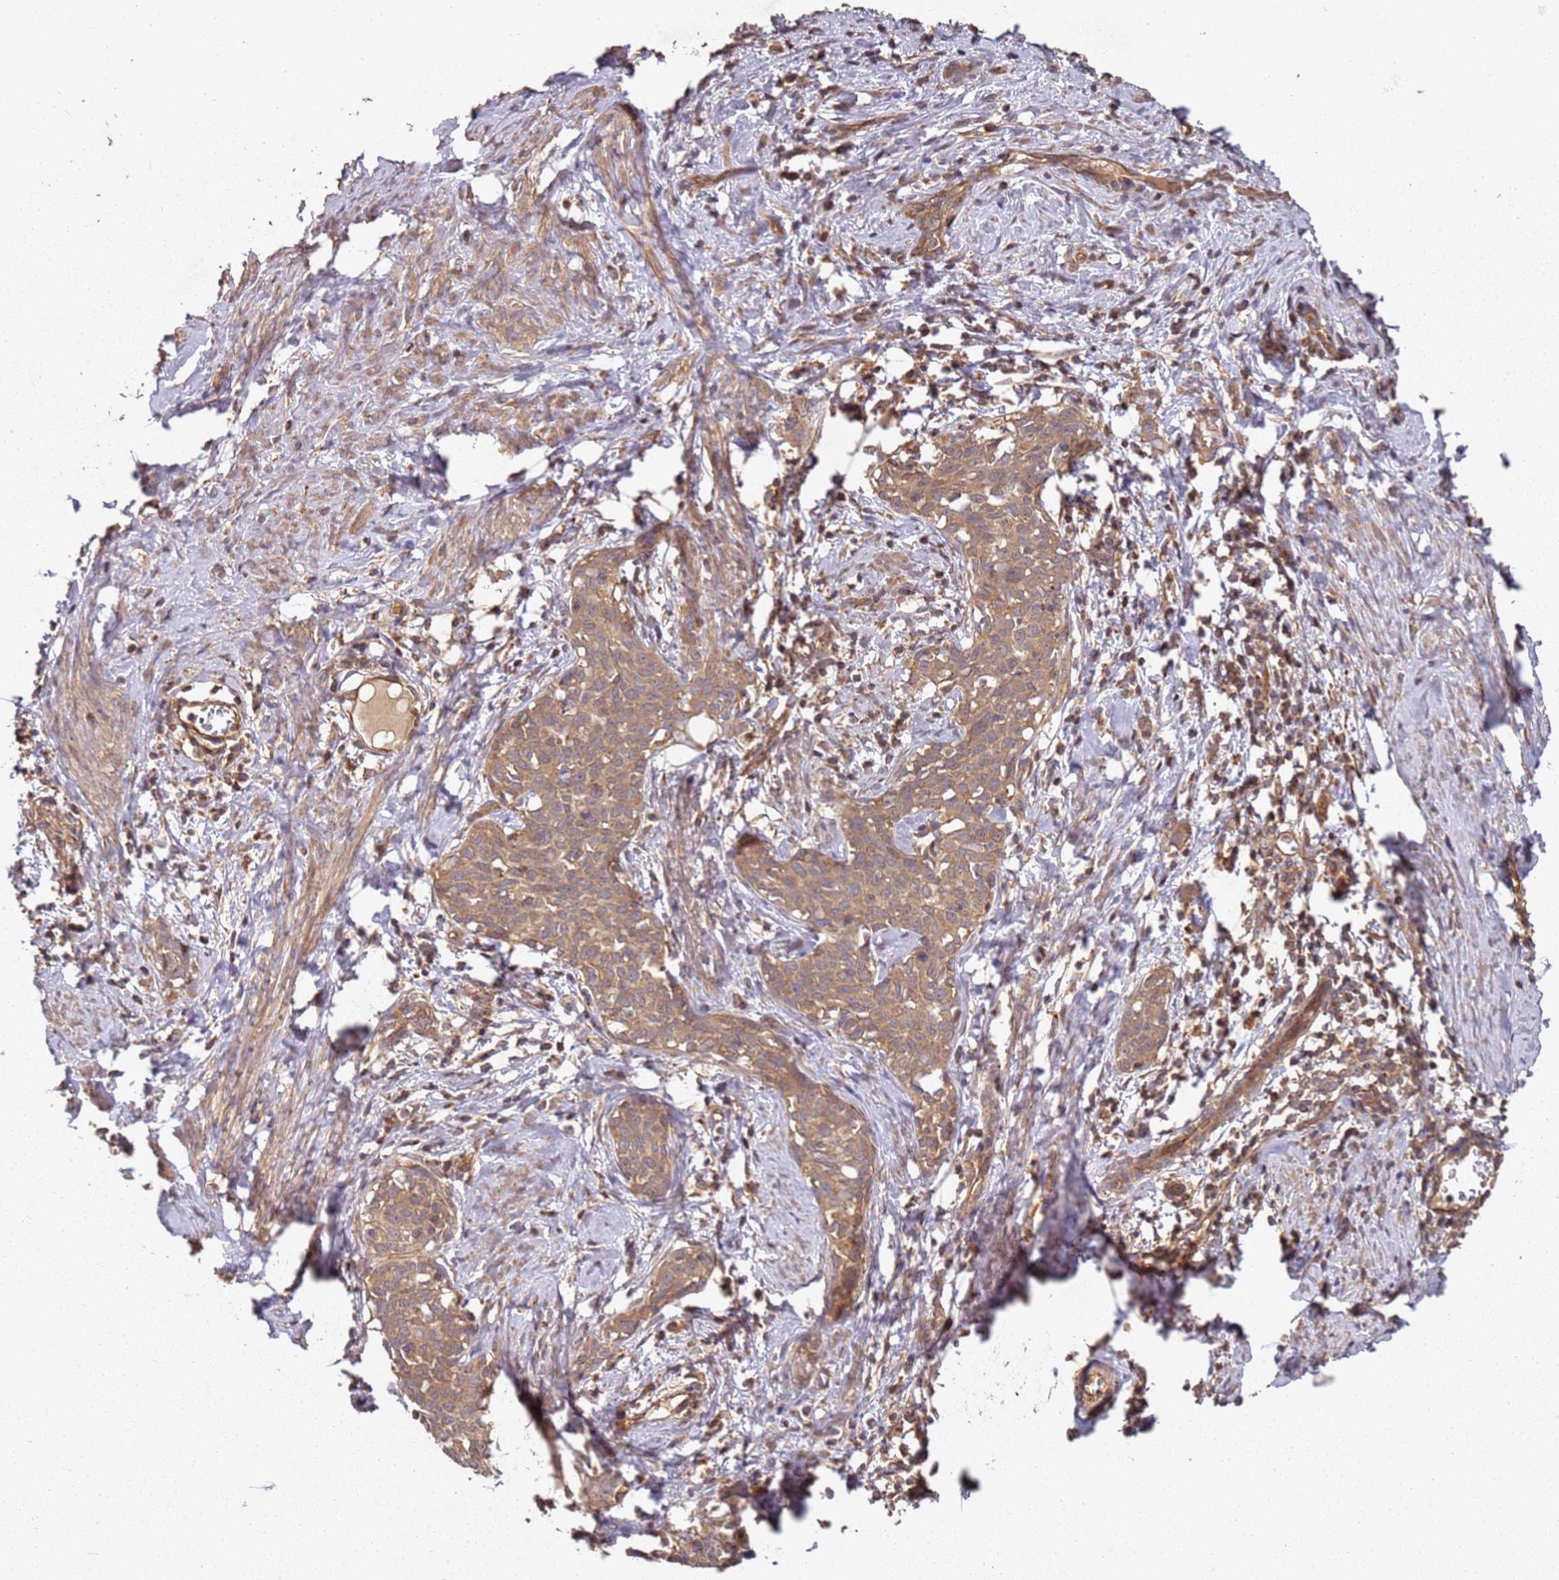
{"staining": {"intensity": "moderate", "quantity": ">75%", "location": "cytoplasmic/membranous"}, "tissue": "cervical cancer", "cell_type": "Tumor cells", "image_type": "cancer", "snomed": [{"axis": "morphology", "description": "Squamous cell carcinoma, NOS"}, {"axis": "topography", "description": "Cervix"}], "caption": "Human cervical cancer stained with a brown dye demonstrates moderate cytoplasmic/membranous positive positivity in about >75% of tumor cells.", "gene": "SCGB2B2", "patient": {"sex": "female", "age": 52}}